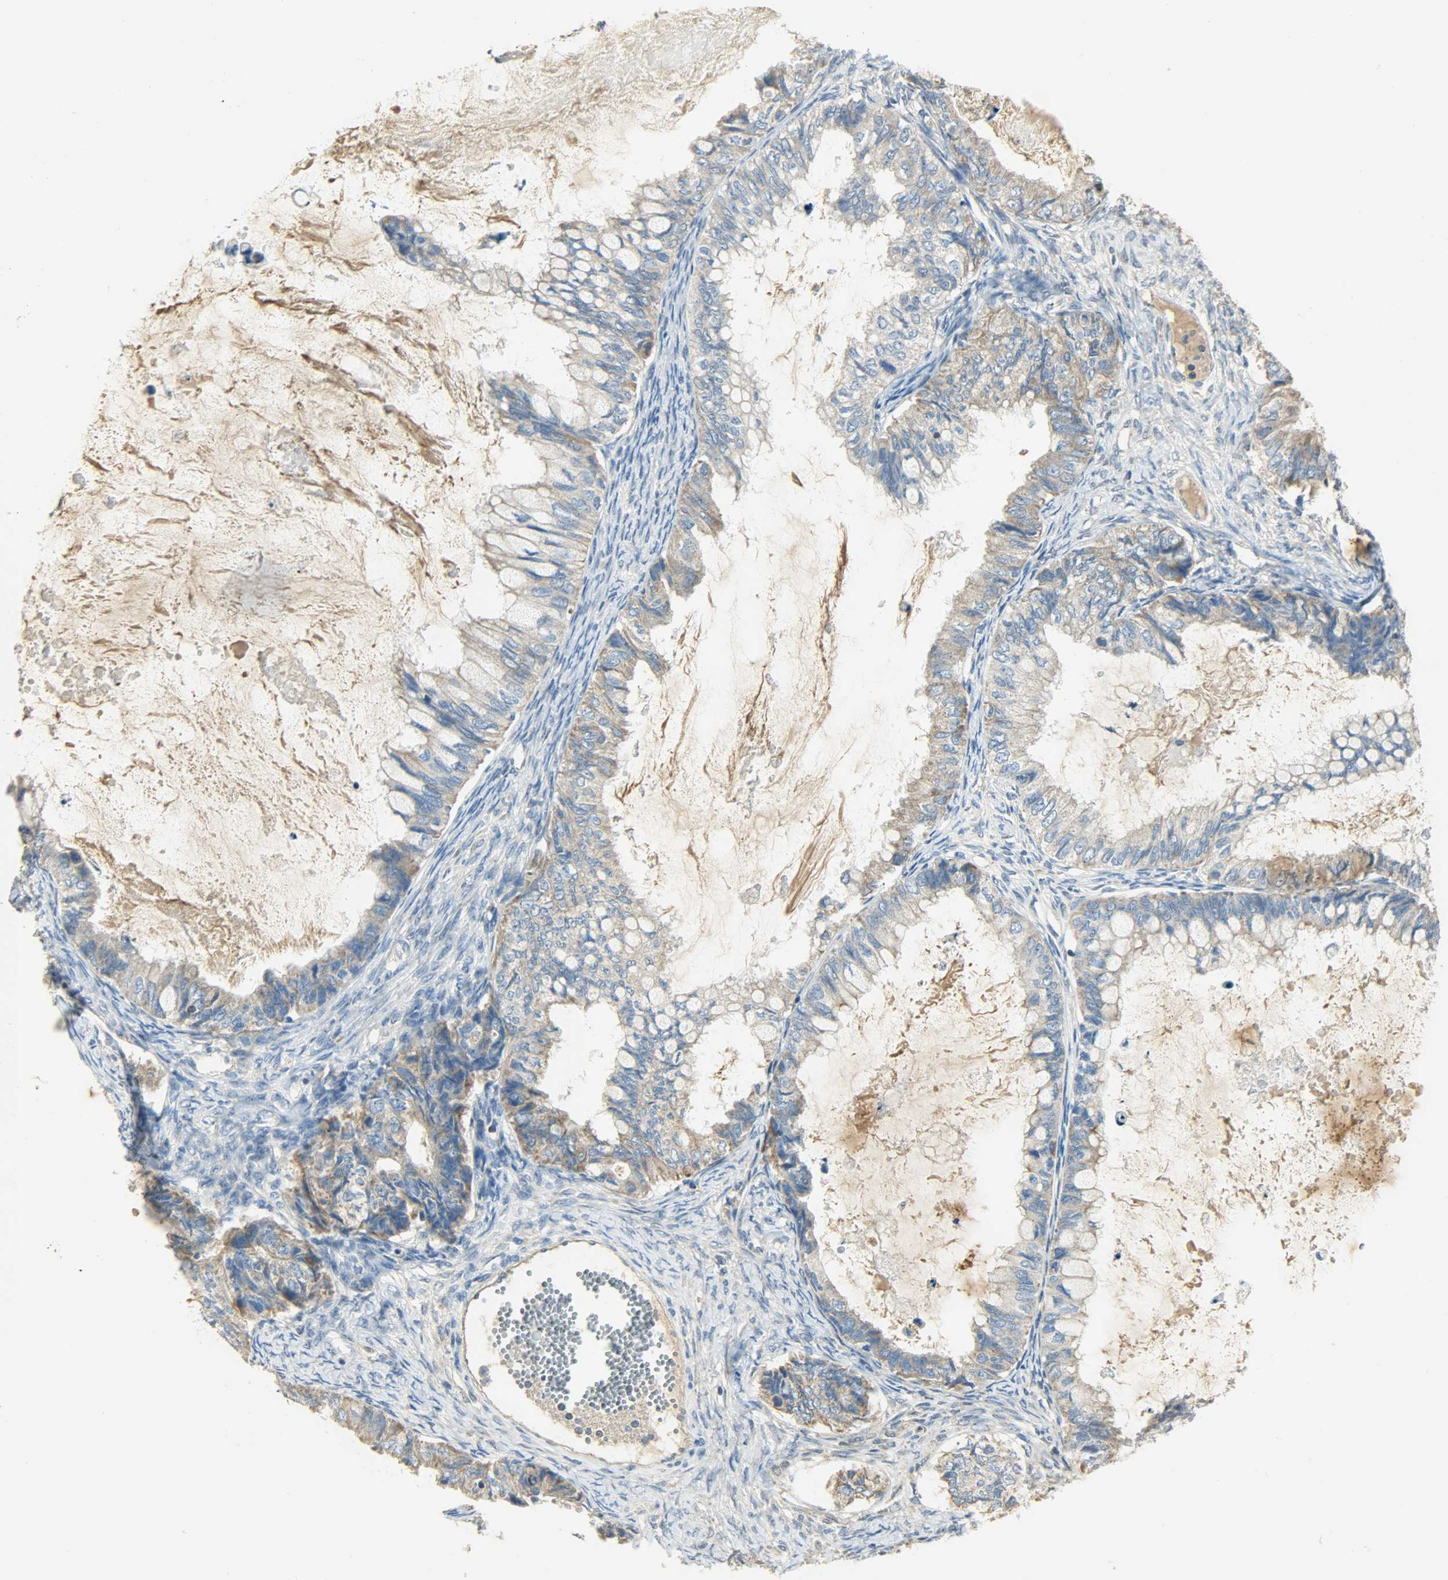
{"staining": {"intensity": "moderate", "quantity": ">75%", "location": "cytoplasmic/membranous"}, "tissue": "ovarian cancer", "cell_type": "Tumor cells", "image_type": "cancer", "snomed": [{"axis": "morphology", "description": "Cystadenocarcinoma, mucinous, NOS"}, {"axis": "topography", "description": "Ovary"}], "caption": "Immunohistochemical staining of ovarian cancer reveals medium levels of moderate cytoplasmic/membranous expression in approximately >75% of tumor cells.", "gene": "NNT", "patient": {"sex": "female", "age": 80}}